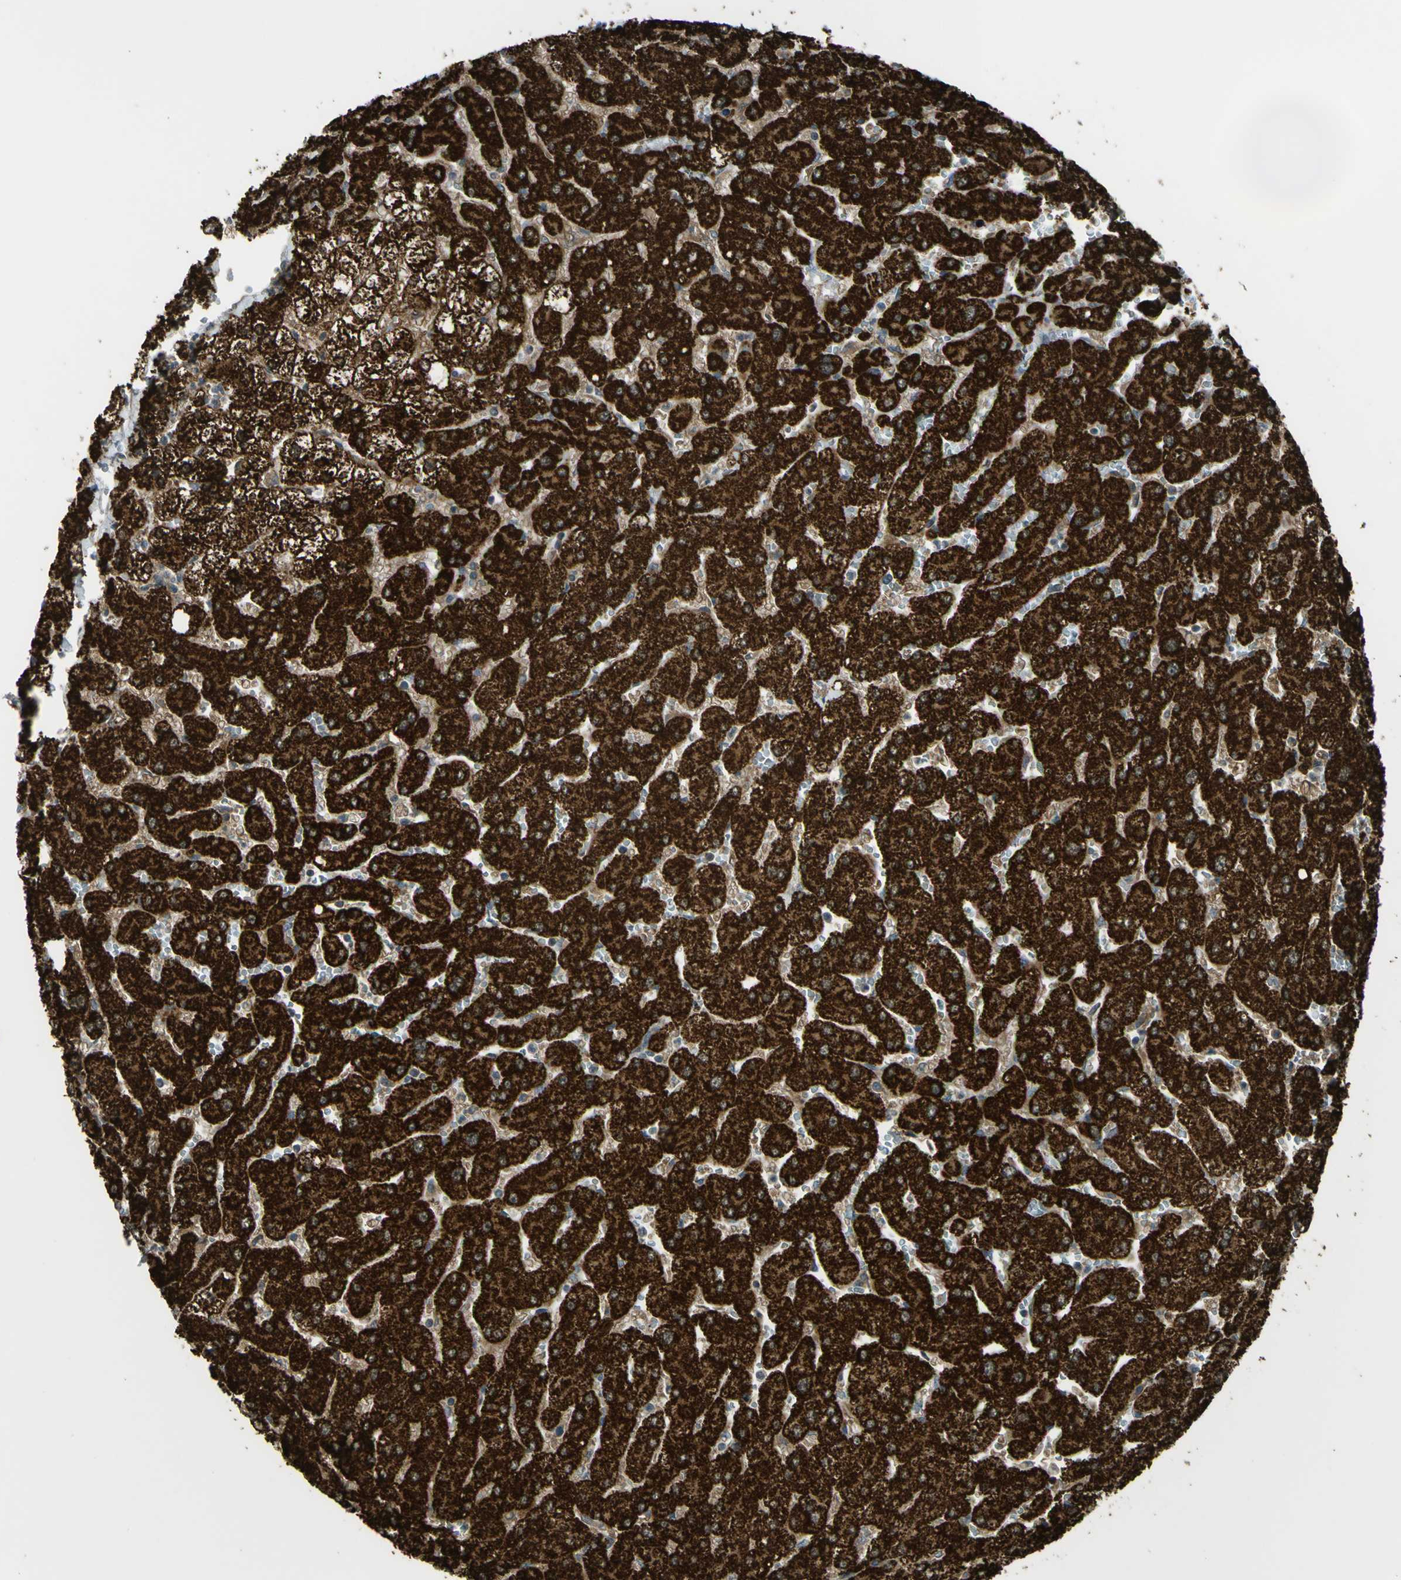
{"staining": {"intensity": "moderate", "quantity": ">75%", "location": "cytoplasmic/membranous"}, "tissue": "liver", "cell_type": "Cholangiocytes", "image_type": "normal", "snomed": [{"axis": "morphology", "description": "Normal tissue, NOS"}, {"axis": "topography", "description": "Liver"}], "caption": "Moderate cytoplasmic/membranous staining for a protein is appreciated in about >75% of cholangiocytes of normal liver using immunohistochemistry.", "gene": "FLII", "patient": {"sex": "male", "age": 55}}